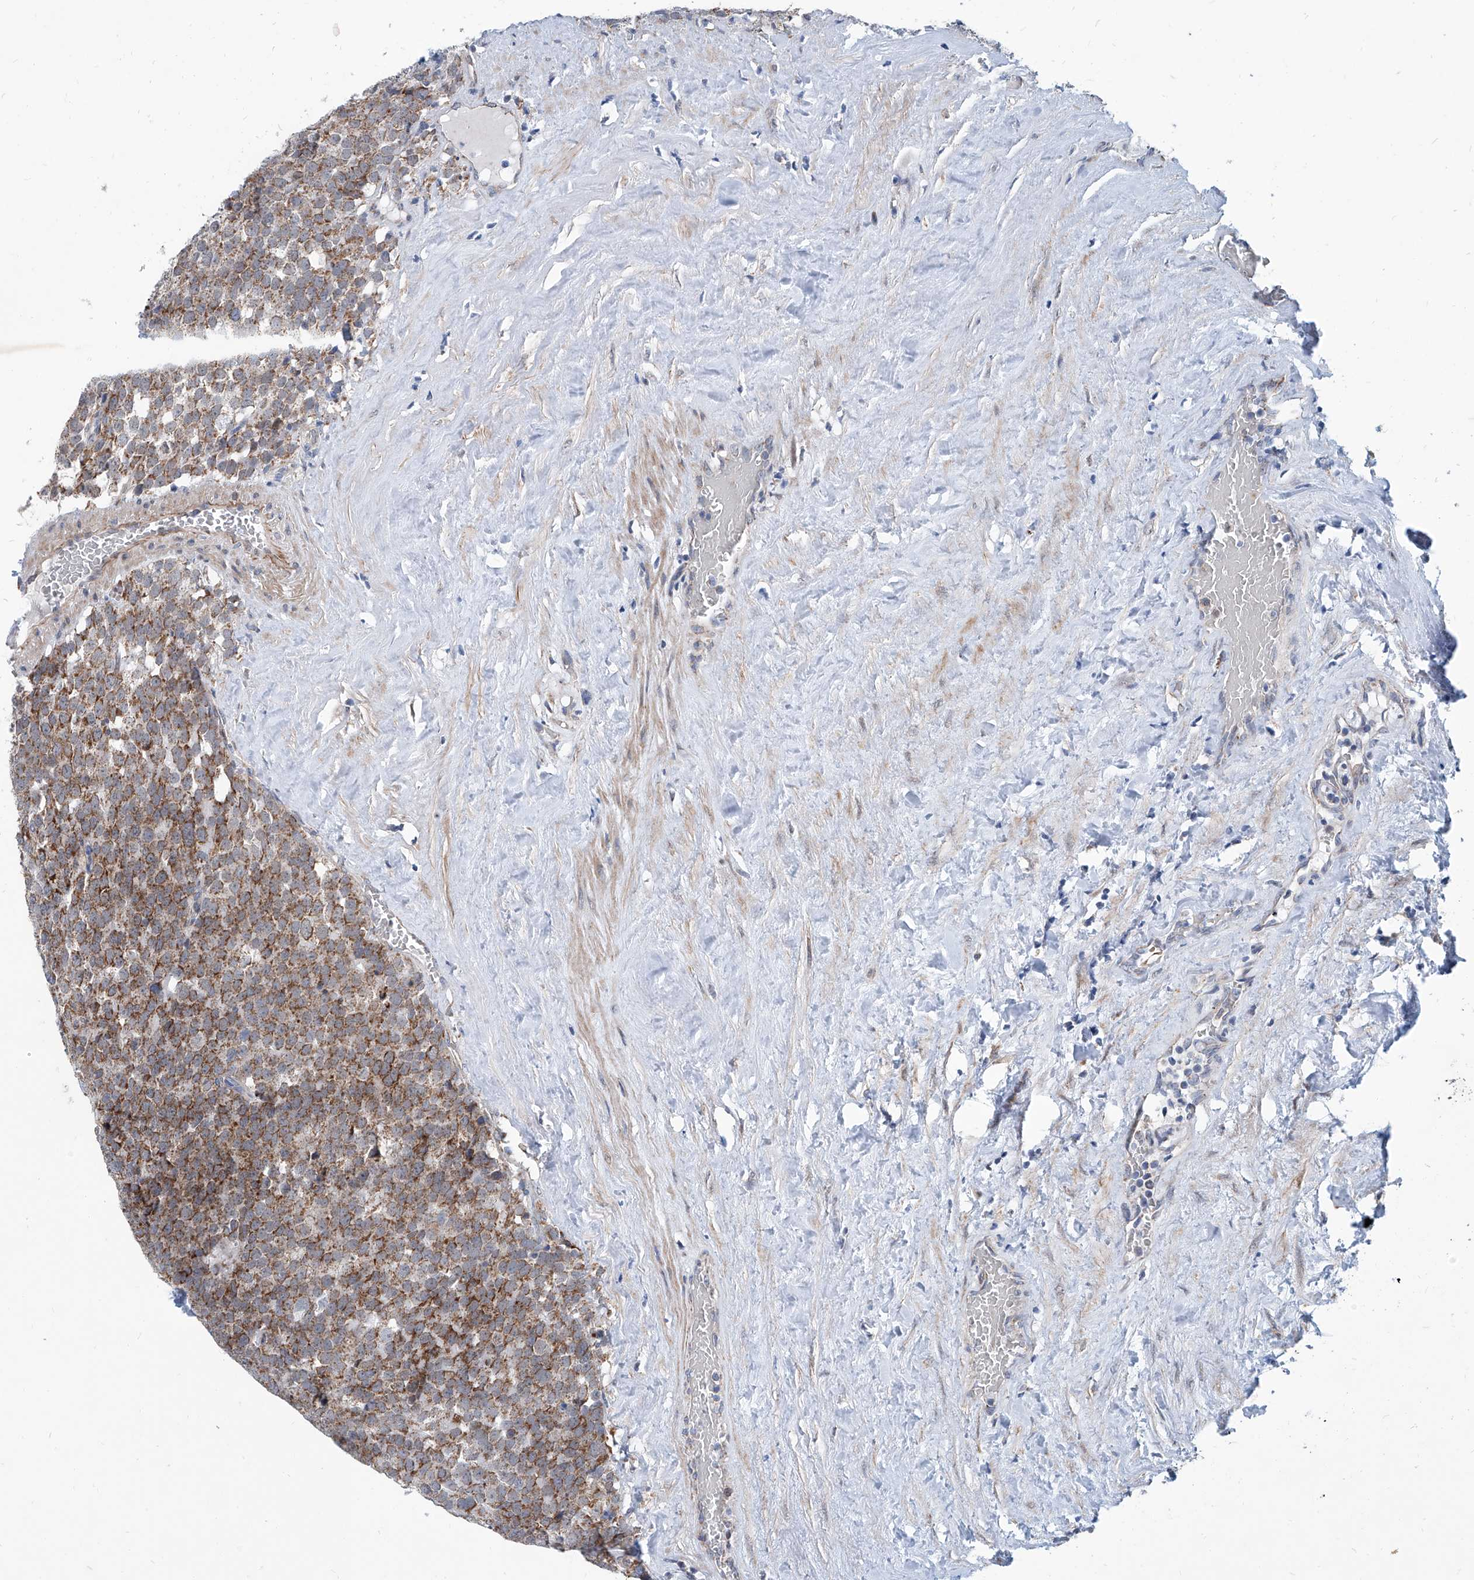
{"staining": {"intensity": "moderate", "quantity": ">75%", "location": "cytoplasmic/membranous"}, "tissue": "testis cancer", "cell_type": "Tumor cells", "image_type": "cancer", "snomed": [{"axis": "morphology", "description": "Seminoma, NOS"}, {"axis": "topography", "description": "Testis"}], "caption": "Seminoma (testis) stained with immunohistochemistry displays moderate cytoplasmic/membranous staining in about >75% of tumor cells.", "gene": "USP48", "patient": {"sex": "male", "age": 71}}